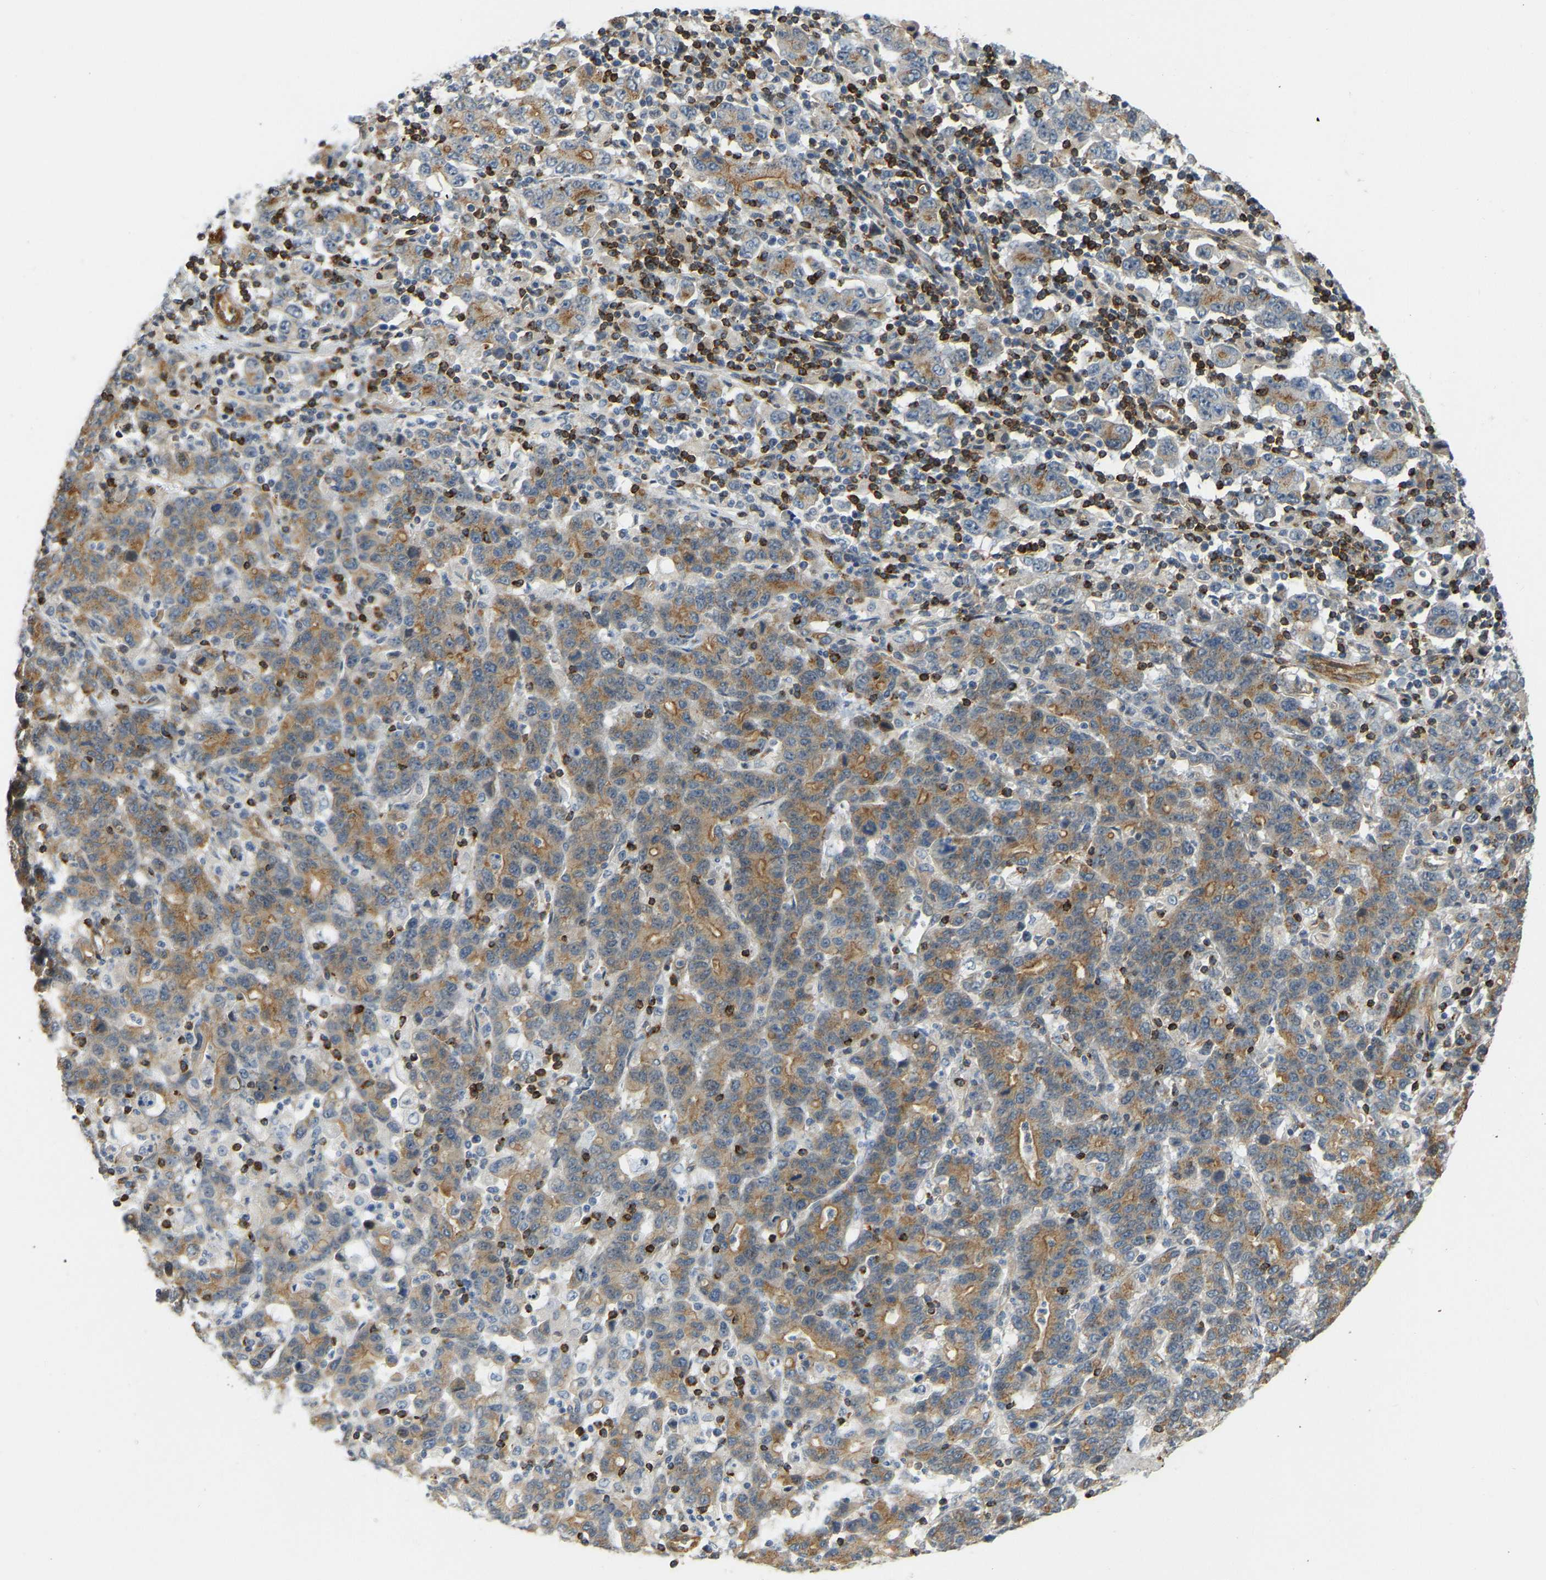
{"staining": {"intensity": "moderate", "quantity": ">75%", "location": "cytoplasmic/membranous"}, "tissue": "stomach cancer", "cell_type": "Tumor cells", "image_type": "cancer", "snomed": [{"axis": "morphology", "description": "Adenocarcinoma, NOS"}, {"axis": "topography", "description": "Stomach, upper"}], "caption": "Tumor cells show medium levels of moderate cytoplasmic/membranous staining in approximately >75% of cells in stomach cancer.", "gene": "KIAA1671", "patient": {"sex": "male", "age": 69}}